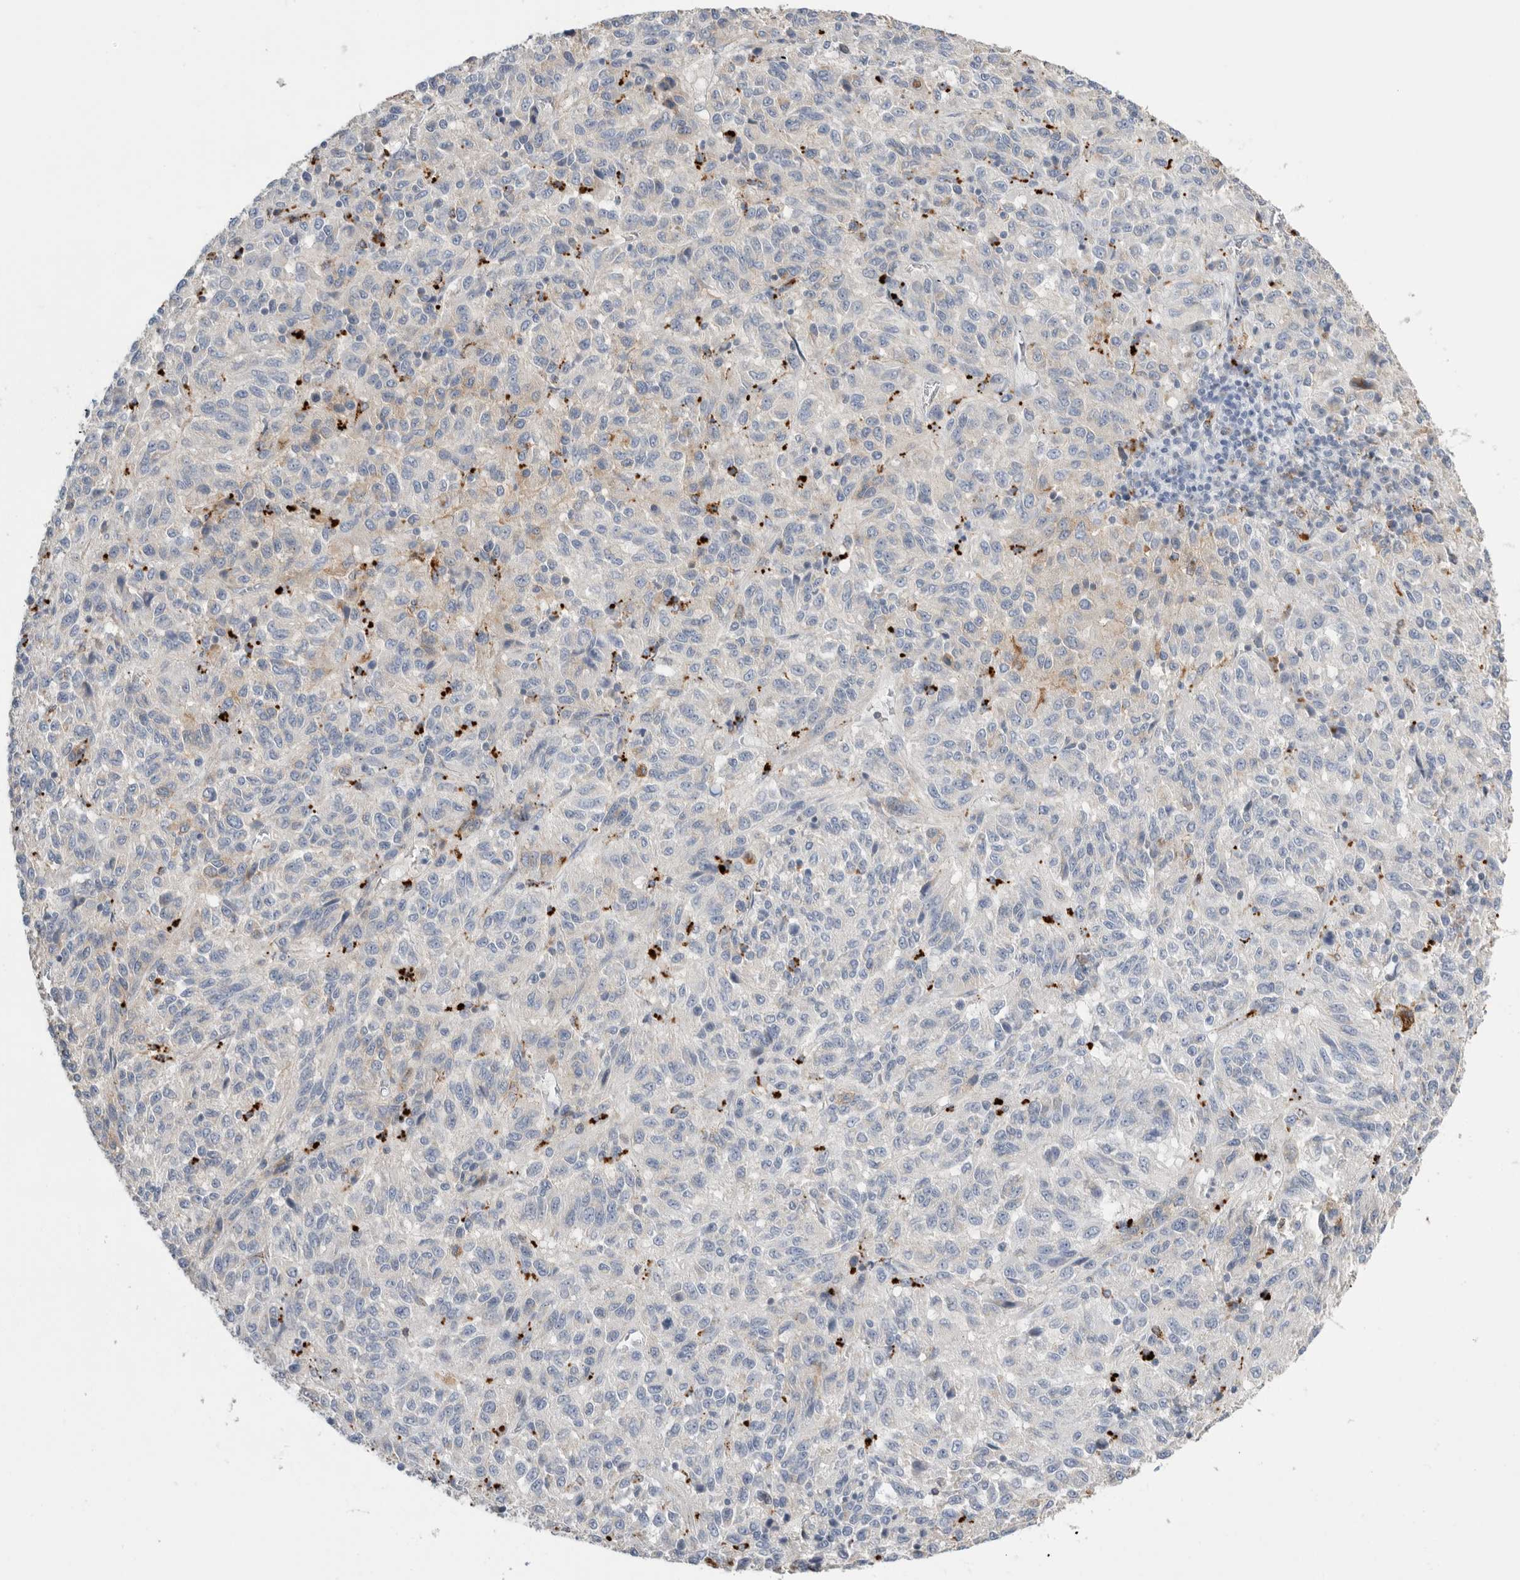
{"staining": {"intensity": "weak", "quantity": "<25%", "location": "cytoplasmic/membranous"}, "tissue": "melanoma", "cell_type": "Tumor cells", "image_type": "cancer", "snomed": [{"axis": "morphology", "description": "Malignant melanoma, Metastatic site"}, {"axis": "topography", "description": "Lung"}], "caption": "Tumor cells show no significant protein expression in malignant melanoma (metastatic site).", "gene": "GGH", "patient": {"sex": "male", "age": 64}}